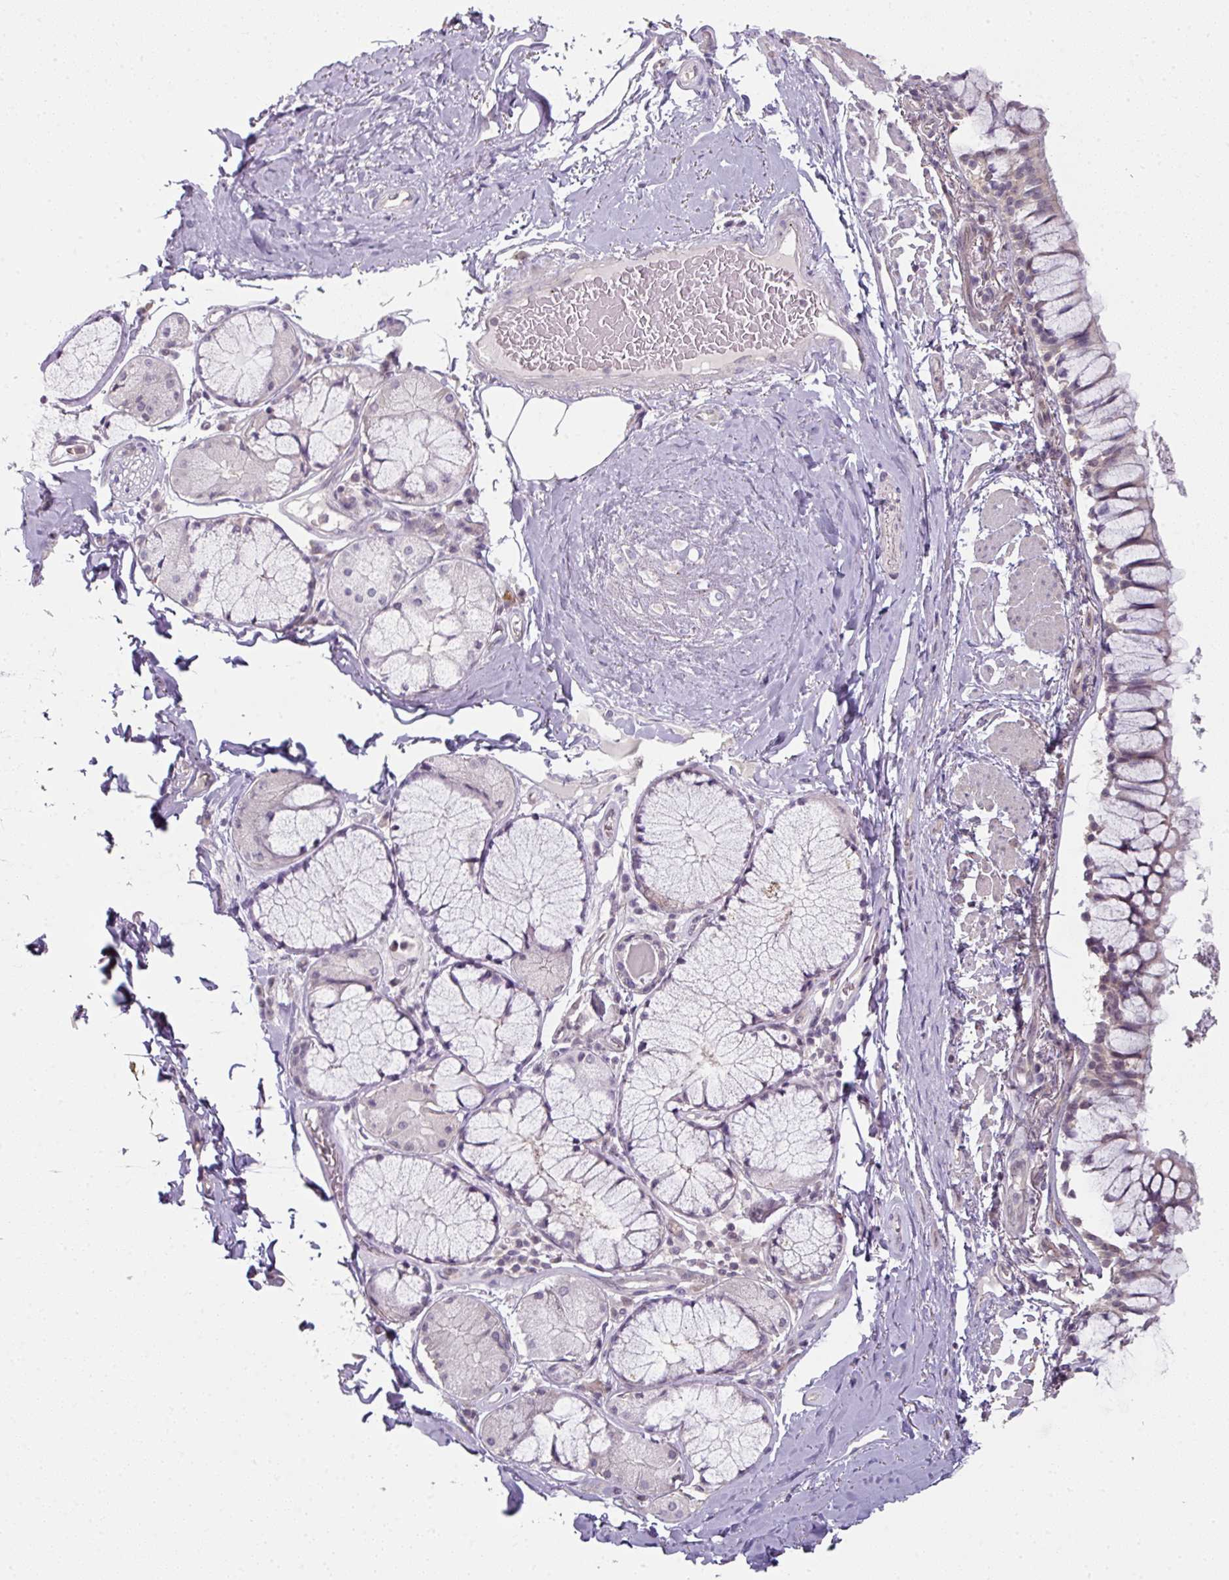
{"staining": {"intensity": "weak", "quantity": "<25%", "location": "cytoplasmic/membranous"}, "tissue": "bronchus", "cell_type": "Respiratory epithelial cells", "image_type": "normal", "snomed": [{"axis": "morphology", "description": "Normal tissue, NOS"}, {"axis": "topography", "description": "Bronchus"}], "caption": "DAB (3,3'-diaminobenzidine) immunohistochemical staining of normal human bronchus exhibits no significant expression in respiratory epithelial cells. (DAB immunohistochemistry, high magnification).", "gene": "C19orf33", "patient": {"sex": "male", "age": 70}}